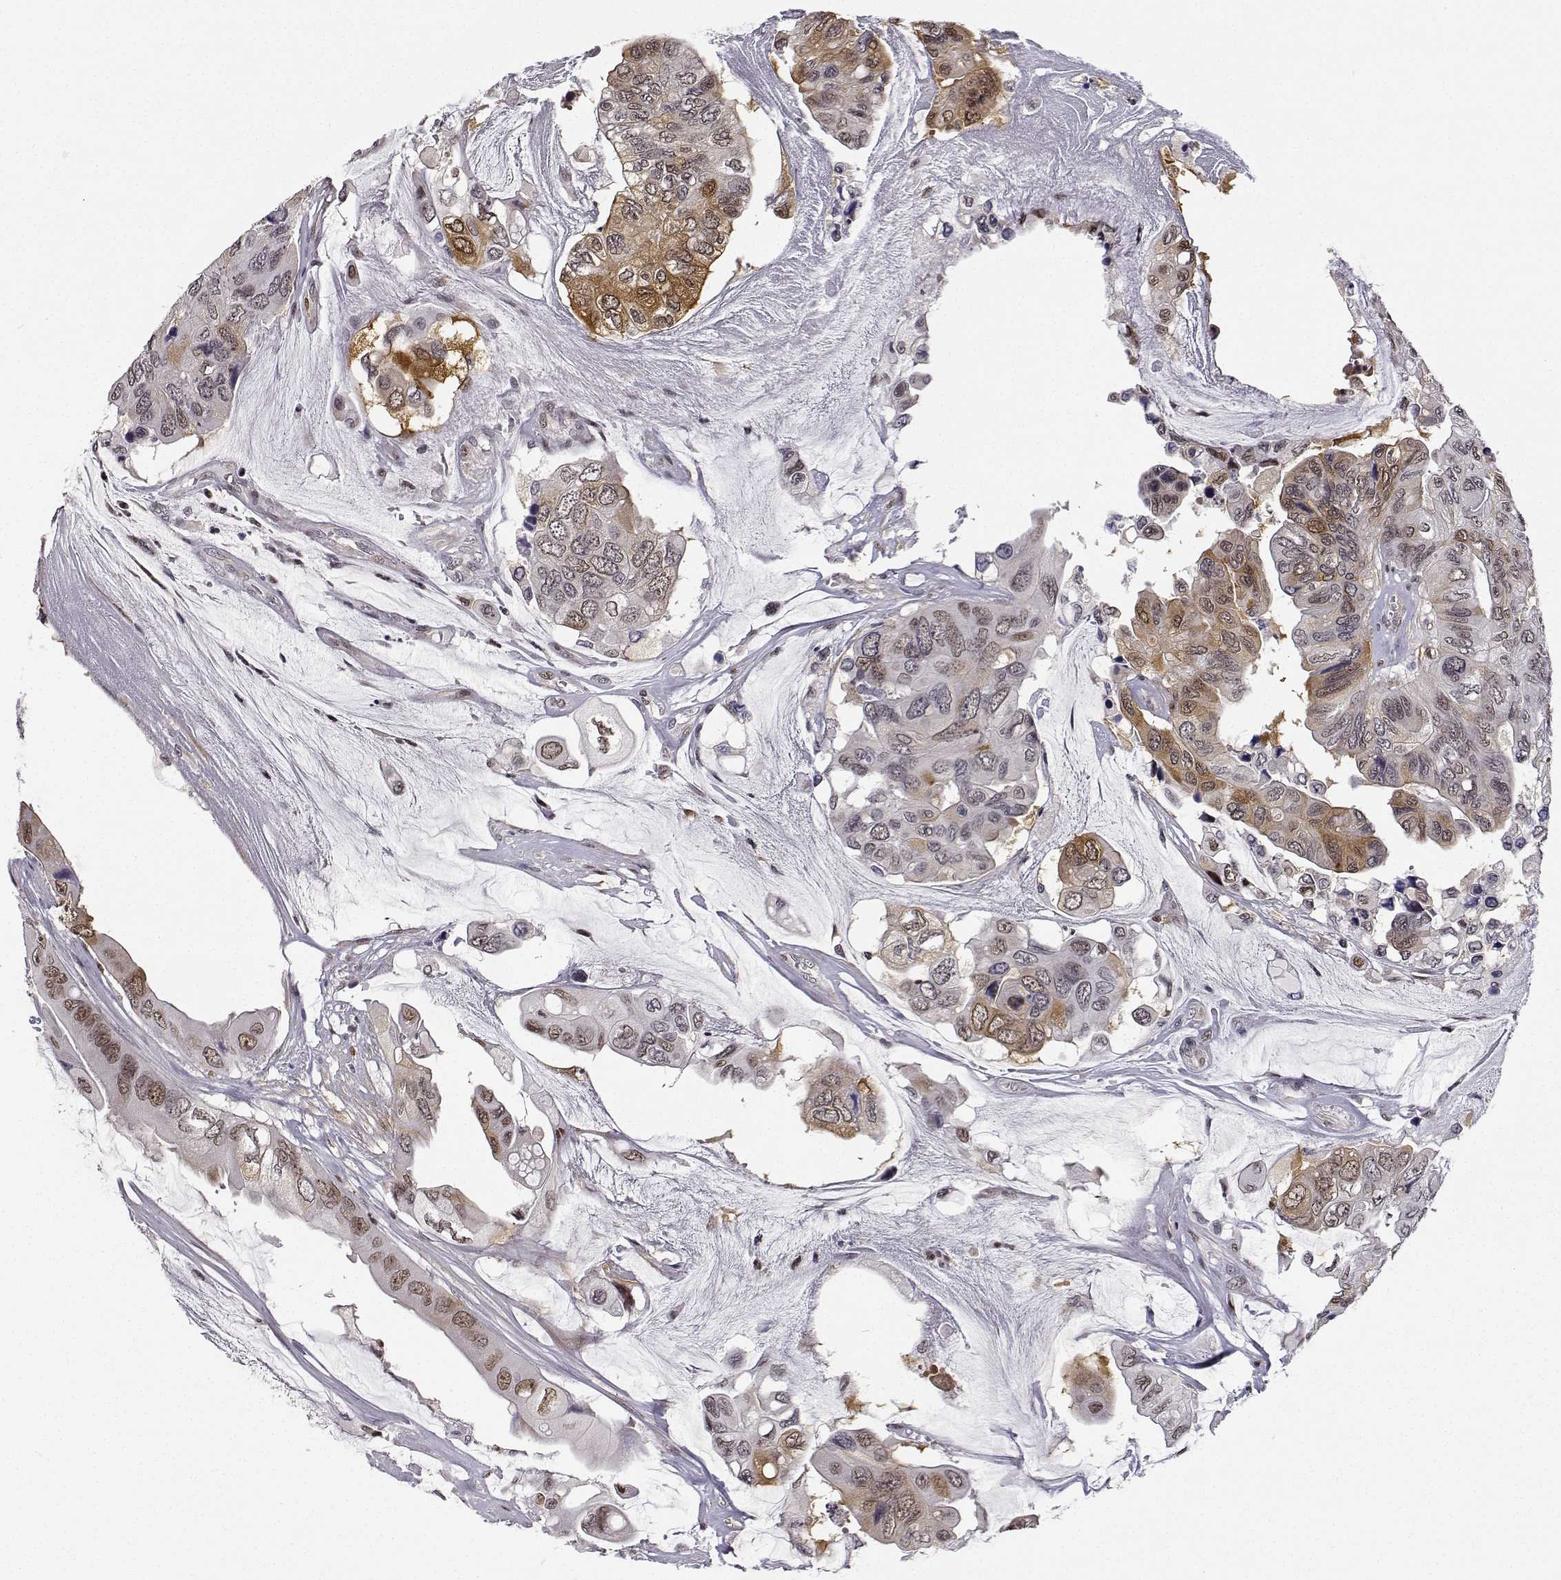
{"staining": {"intensity": "moderate", "quantity": "25%-75%", "location": "cytoplasmic/membranous,nuclear"}, "tissue": "colorectal cancer", "cell_type": "Tumor cells", "image_type": "cancer", "snomed": [{"axis": "morphology", "description": "Adenocarcinoma, NOS"}, {"axis": "topography", "description": "Rectum"}], "caption": "Immunohistochemistry (IHC) image of neoplastic tissue: colorectal cancer stained using immunohistochemistry (IHC) demonstrates medium levels of moderate protein expression localized specifically in the cytoplasmic/membranous and nuclear of tumor cells, appearing as a cytoplasmic/membranous and nuclear brown color.", "gene": "PHGDH", "patient": {"sex": "male", "age": 63}}